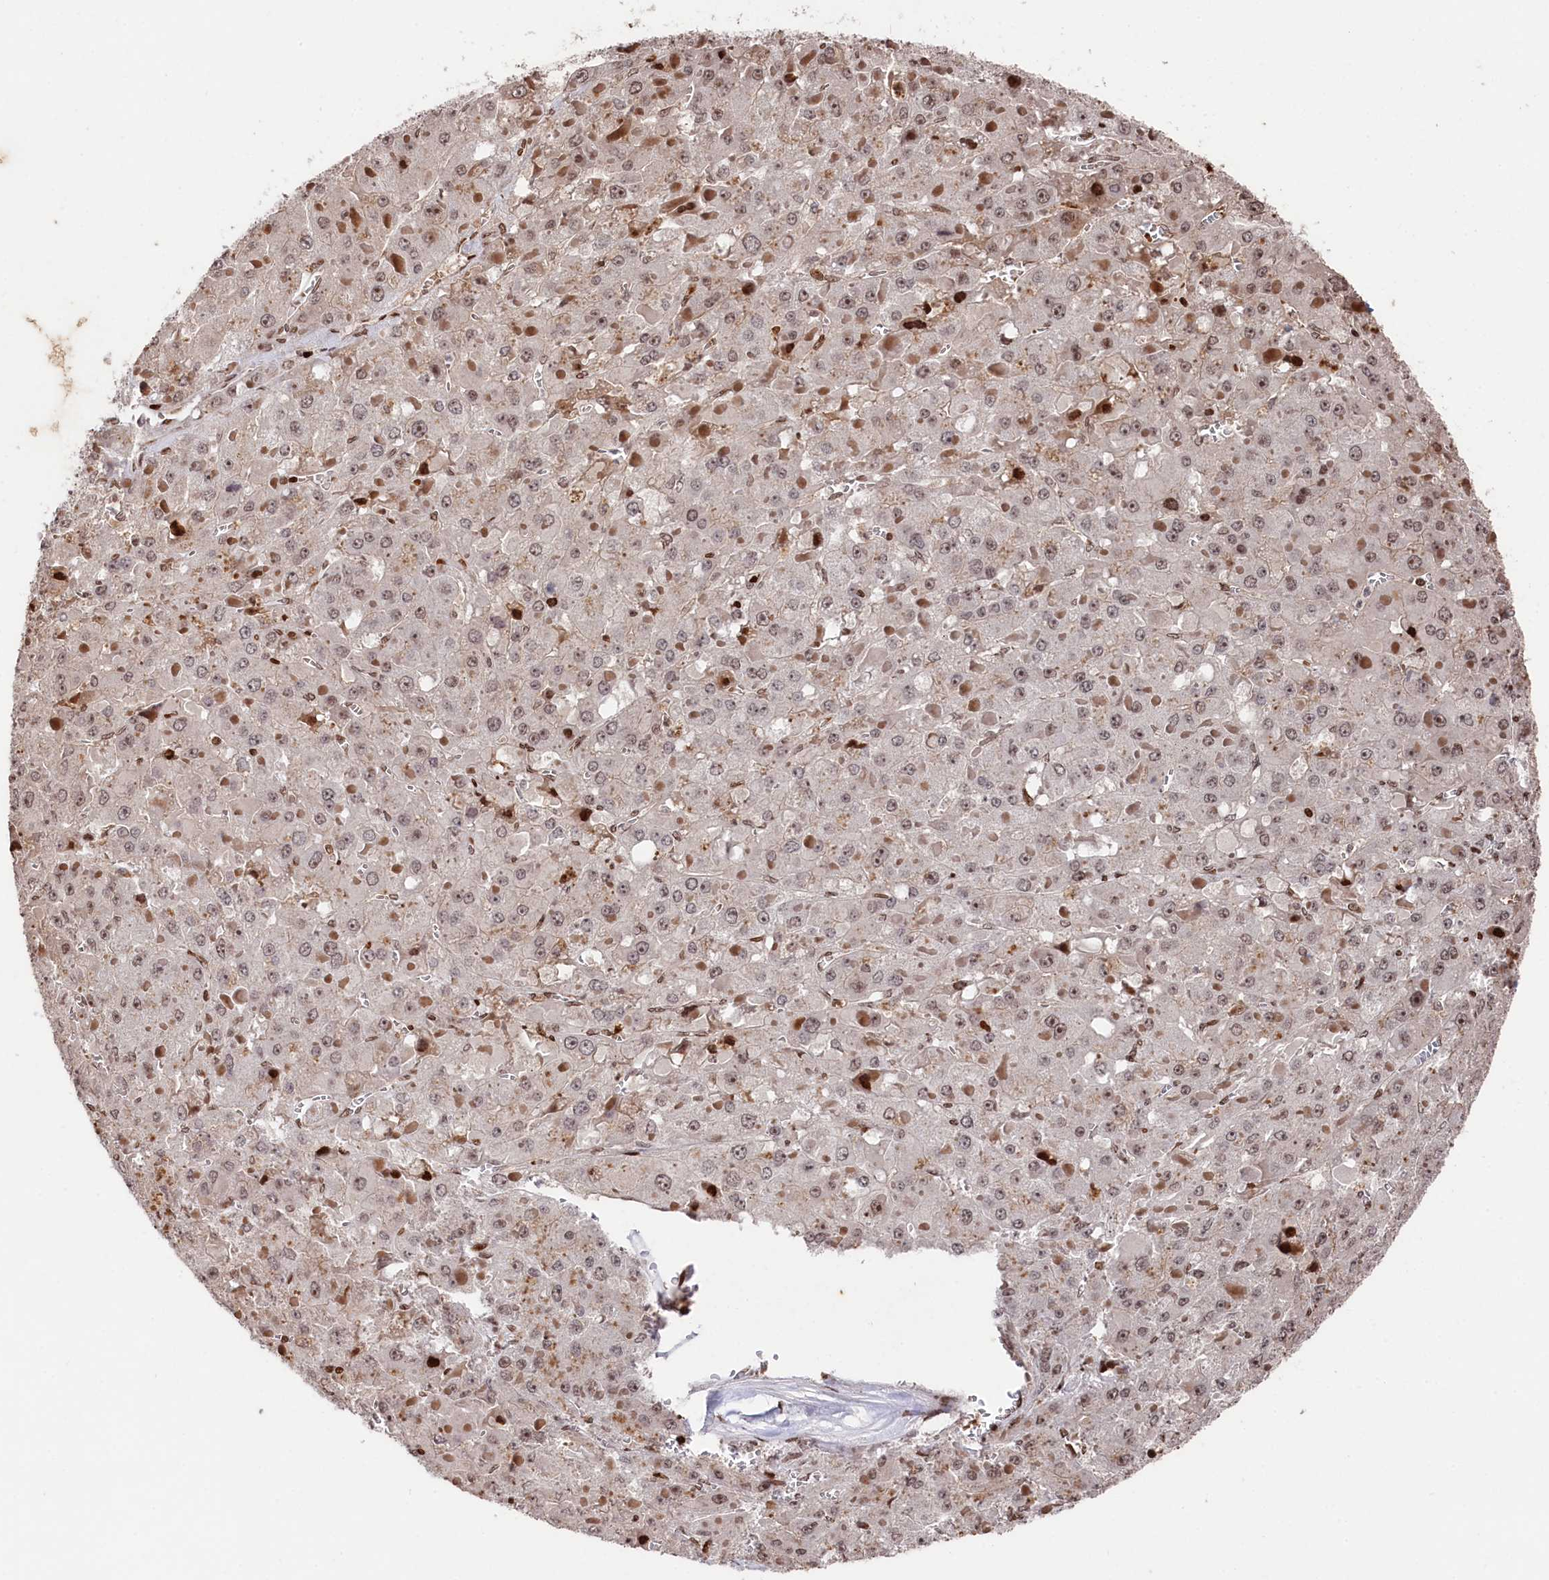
{"staining": {"intensity": "negative", "quantity": "none", "location": "none"}, "tissue": "liver cancer", "cell_type": "Tumor cells", "image_type": "cancer", "snomed": [{"axis": "morphology", "description": "Carcinoma, Hepatocellular, NOS"}, {"axis": "topography", "description": "Liver"}], "caption": "There is no significant positivity in tumor cells of hepatocellular carcinoma (liver).", "gene": "MCF2L2", "patient": {"sex": "female", "age": 73}}